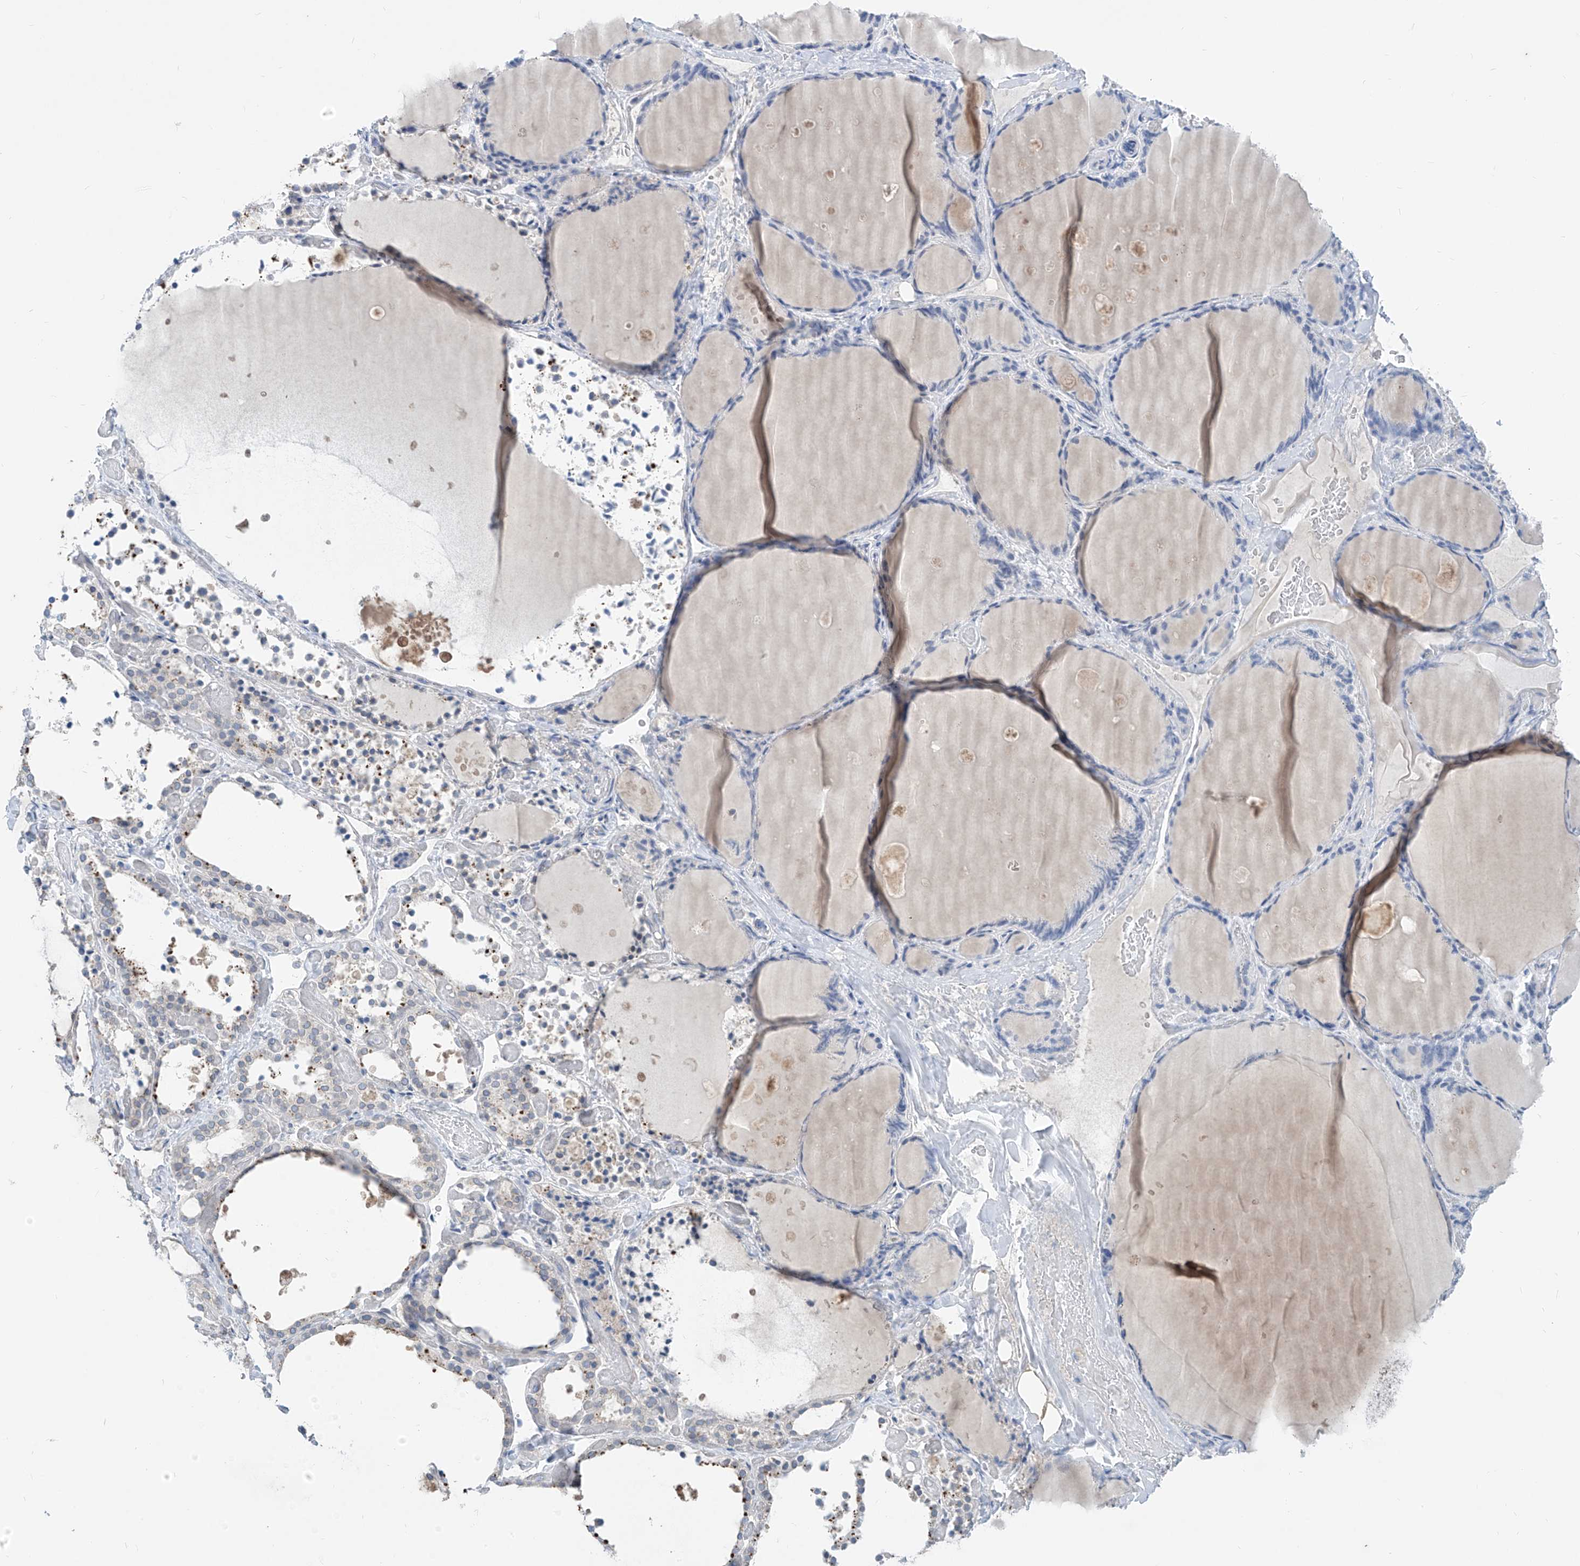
{"staining": {"intensity": "negative", "quantity": "none", "location": "none"}, "tissue": "thyroid gland", "cell_type": "Glandular cells", "image_type": "normal", "snomed": [{"axis": "morphology", "description": "Normal tissue, NOS"}, {"axis": "topography", "description": "Thyroid gland"}], "caption": "DAB immunohistochemical staining of benign human thyroid gland demonstrates no significant expression in glandular cells.", "gene": "KRTAP25", "patient": {"sex": "female", "age": 44}}